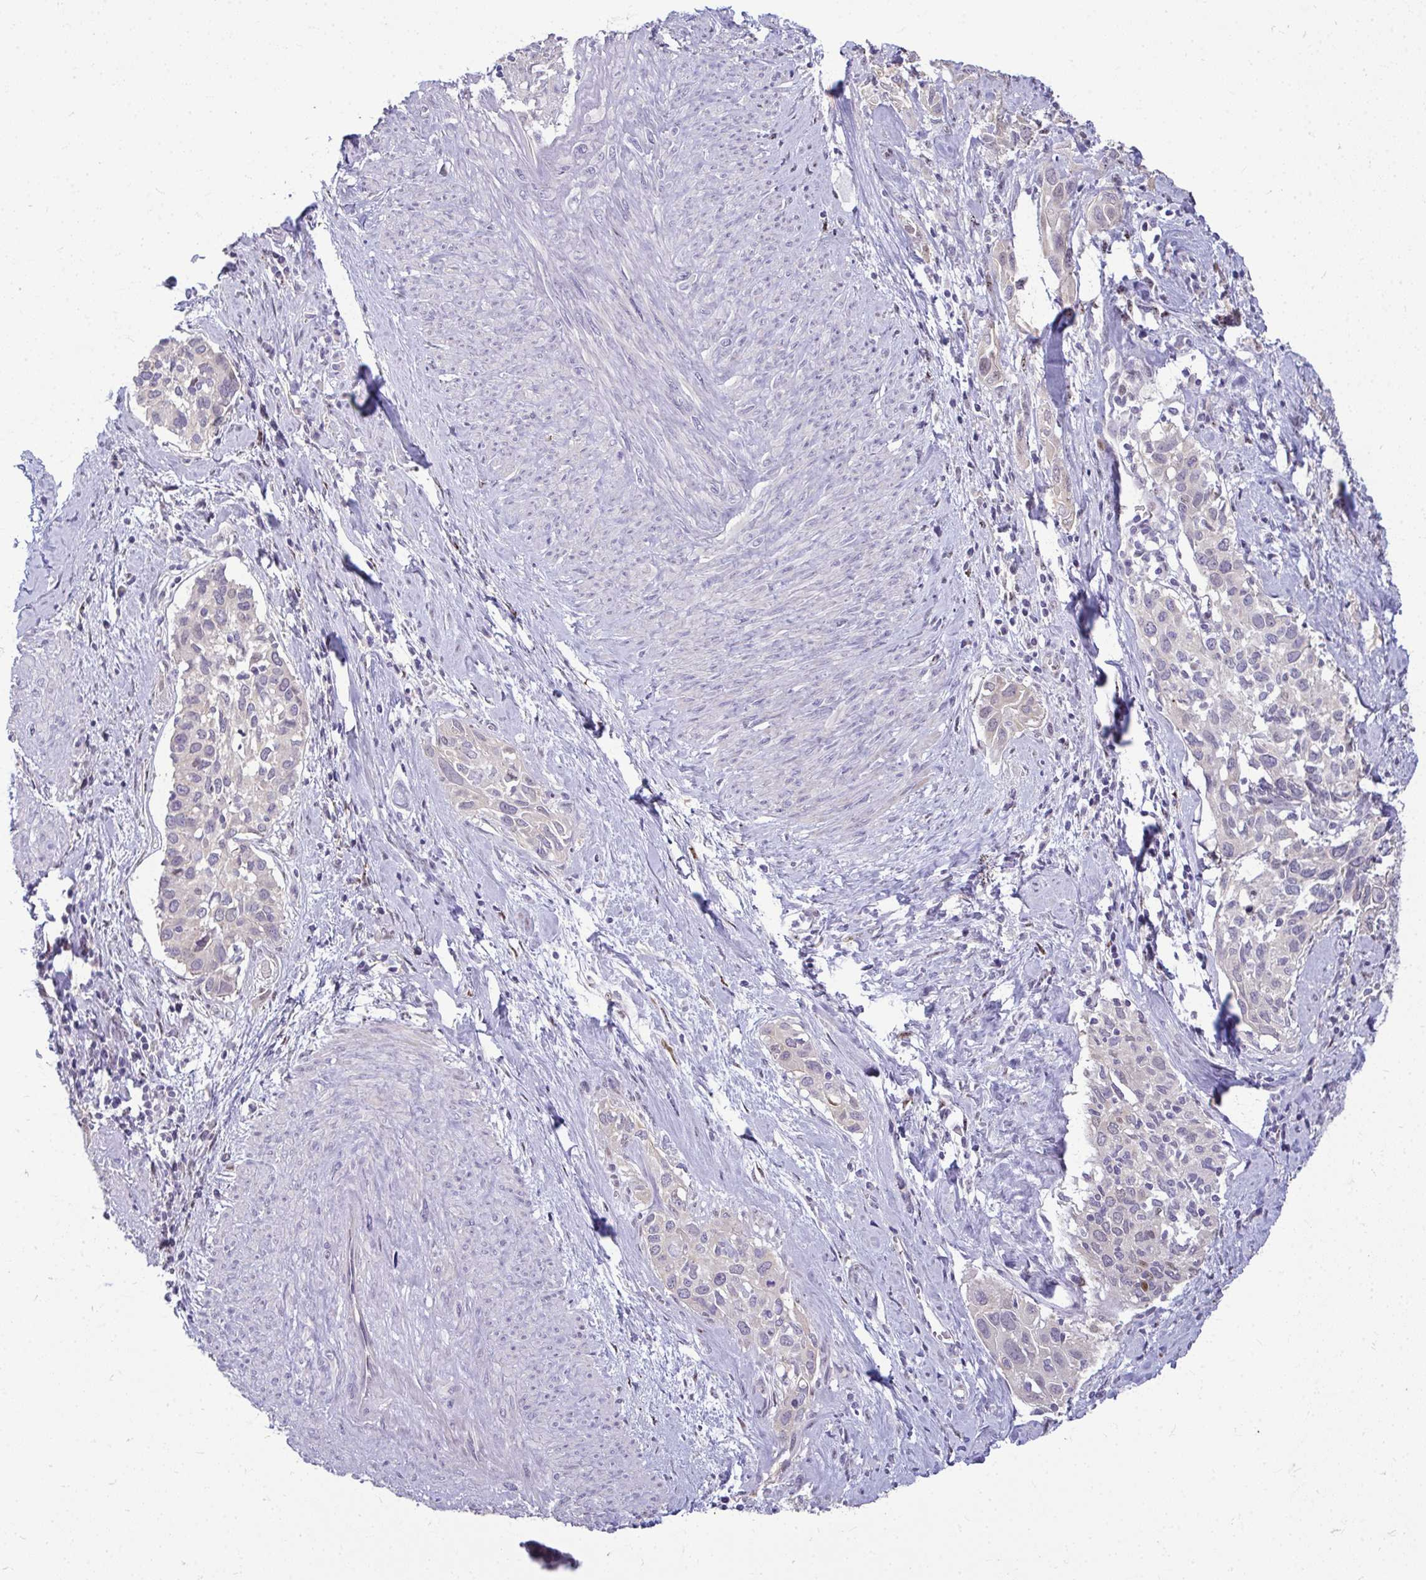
{"staining": {"intensity": "negative", "quantity": "none", "location": "none"}, "tissue": "cervical cancer", "cell_type": "Tumor cells", "image_type": "cancer", "snomed": [{"axis": "morphology", "description": "Squamous cell carcinoma, NOS"}, {"axis": "topography", "description": "Cervix"}], "caption": "This is a histopathology image of immunohistochemistry staining of cervical cancer, which shows no positivity in tumor cells.", "gene": "ODF1", "patient": {"sex": "female", "age": 51}}